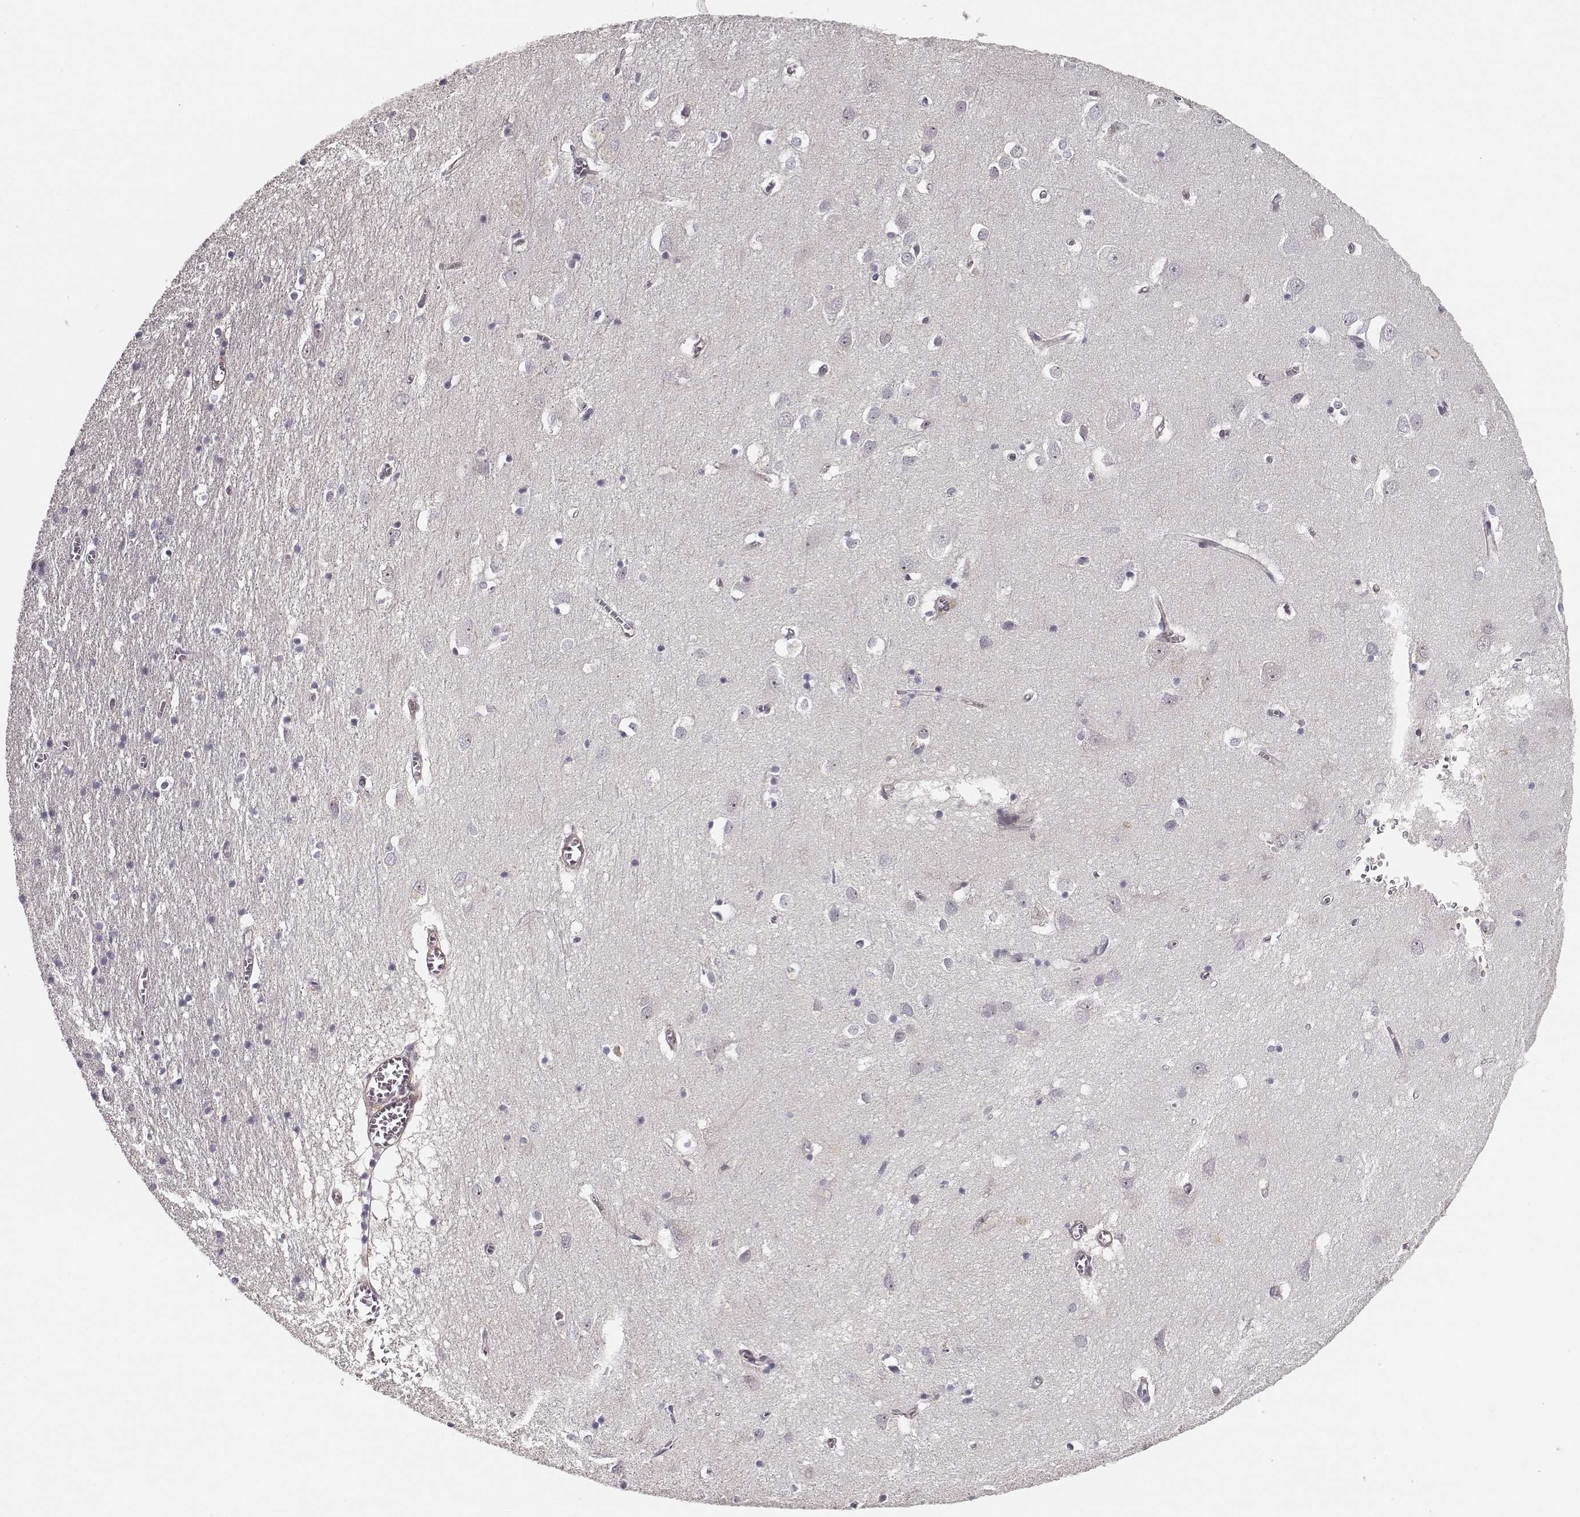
{"staining": {"intensity": "negative", "quantity": "none", "location": "none"}, "tissue": "cerebral cortex", "cell_type": "Endothelial cells", "image_type": "normal", "snomed": [{"axis": "morphology", "description": "Normal tissue, NOS"}, {"axis": "topography", "description": "Cerebral cortex"}], "caption": "Immunohistochemical staining of benign cerebral cortex displays no significant expression in endothelial cells.", "gene": "RGS9BP", "patient": {"sex": "male", "age": 70}}